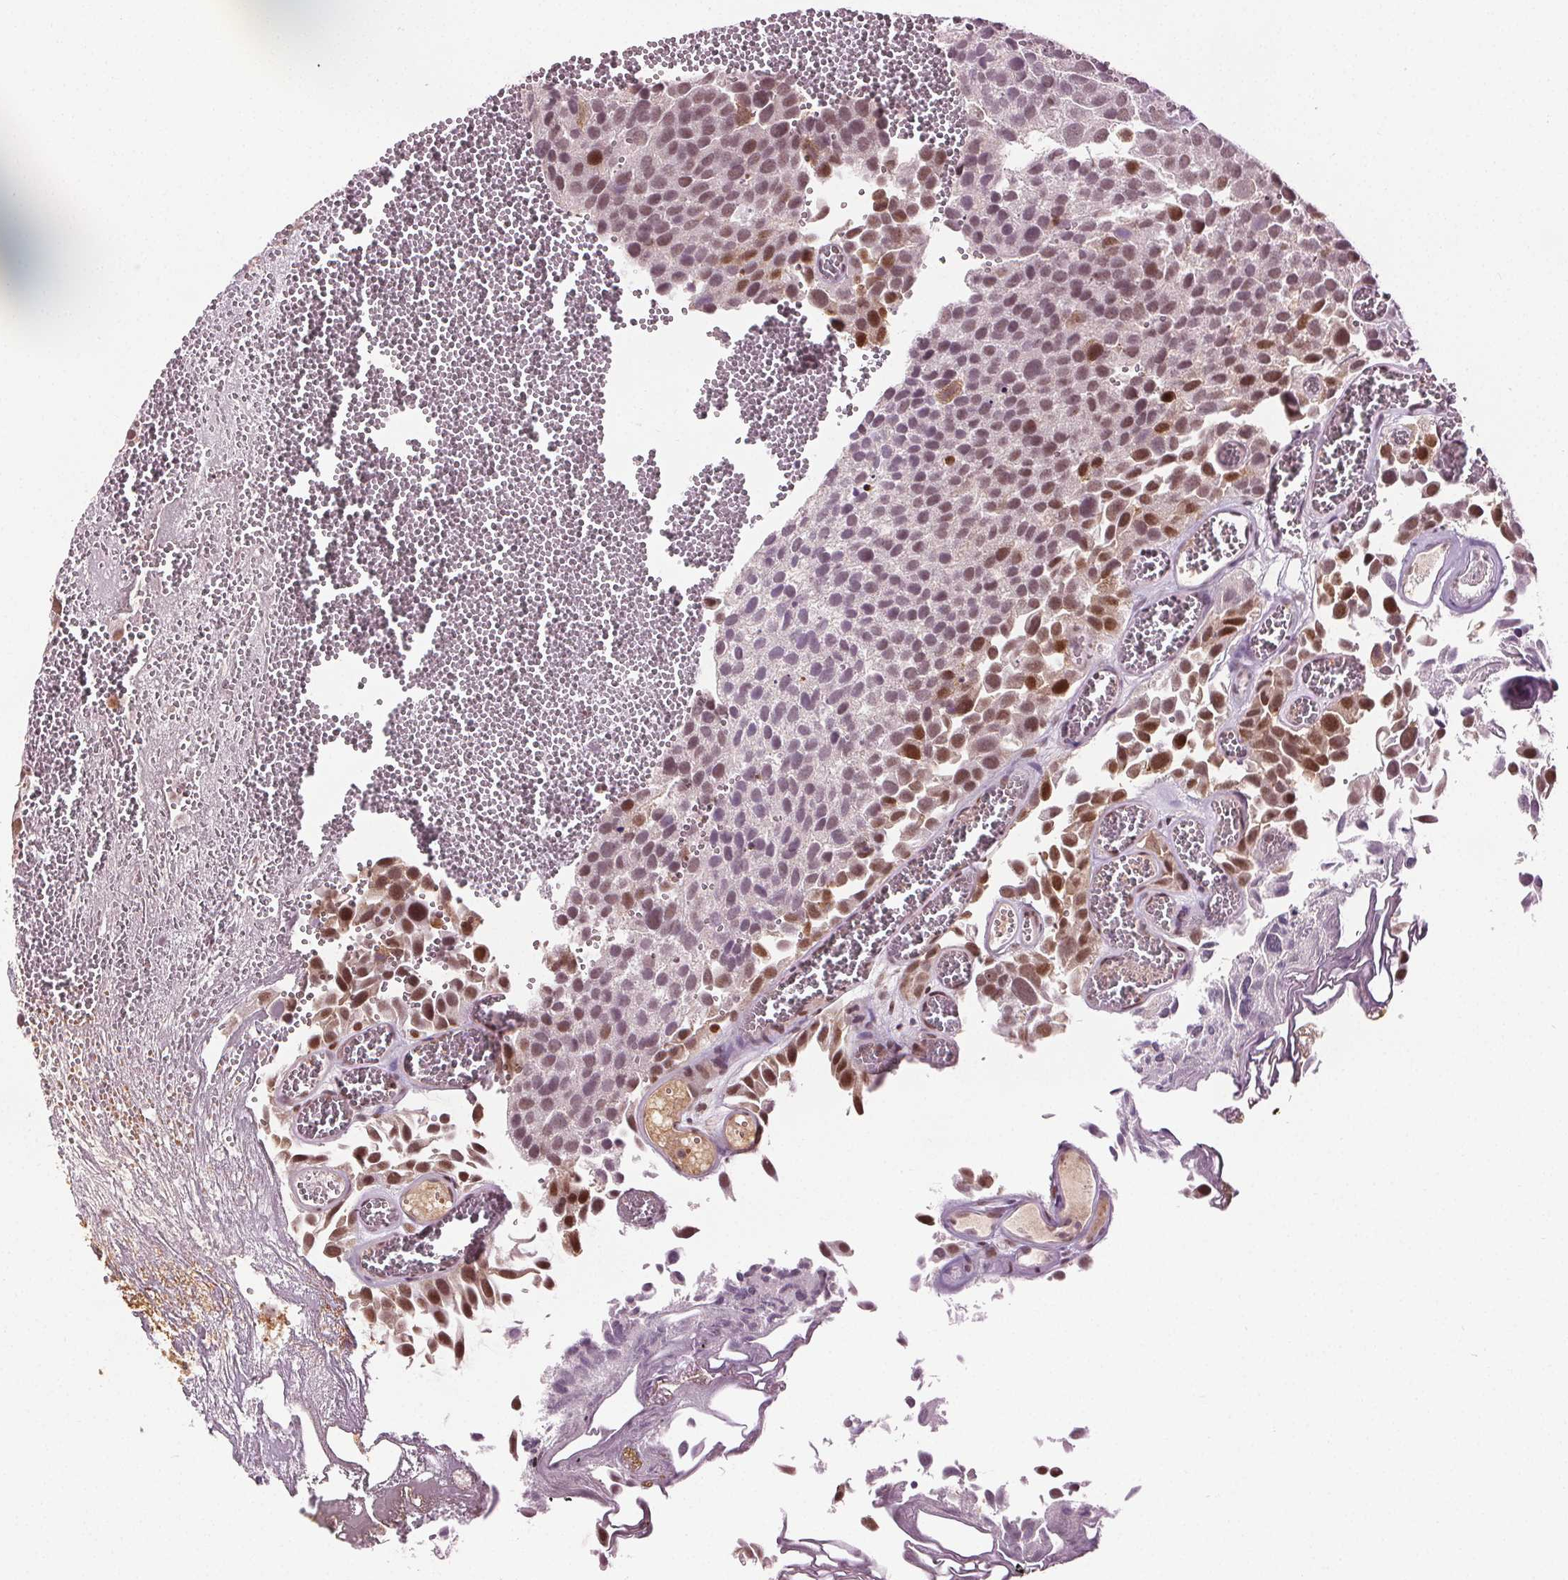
{"staining": {"intensity": "moderate", "quantity": ">75%", "location": "nuclear"}, "tissue": "urothelial cancer", "cell_type": "Tumor cells", "image_type": "cancer", "snomed": [{"axis": "morphology", "description": "Urothelial carcinoma, Low grade"}, {"axis": "topography", "description": "Urinary bladder"}], "caption": "Protein staining by immunohistochemistry displays moderate nuclear expression in about >75% of tumor cells in urothelial cancer.", "gene": "IWS1", "patient": {"sex": "female", "age": 69}}